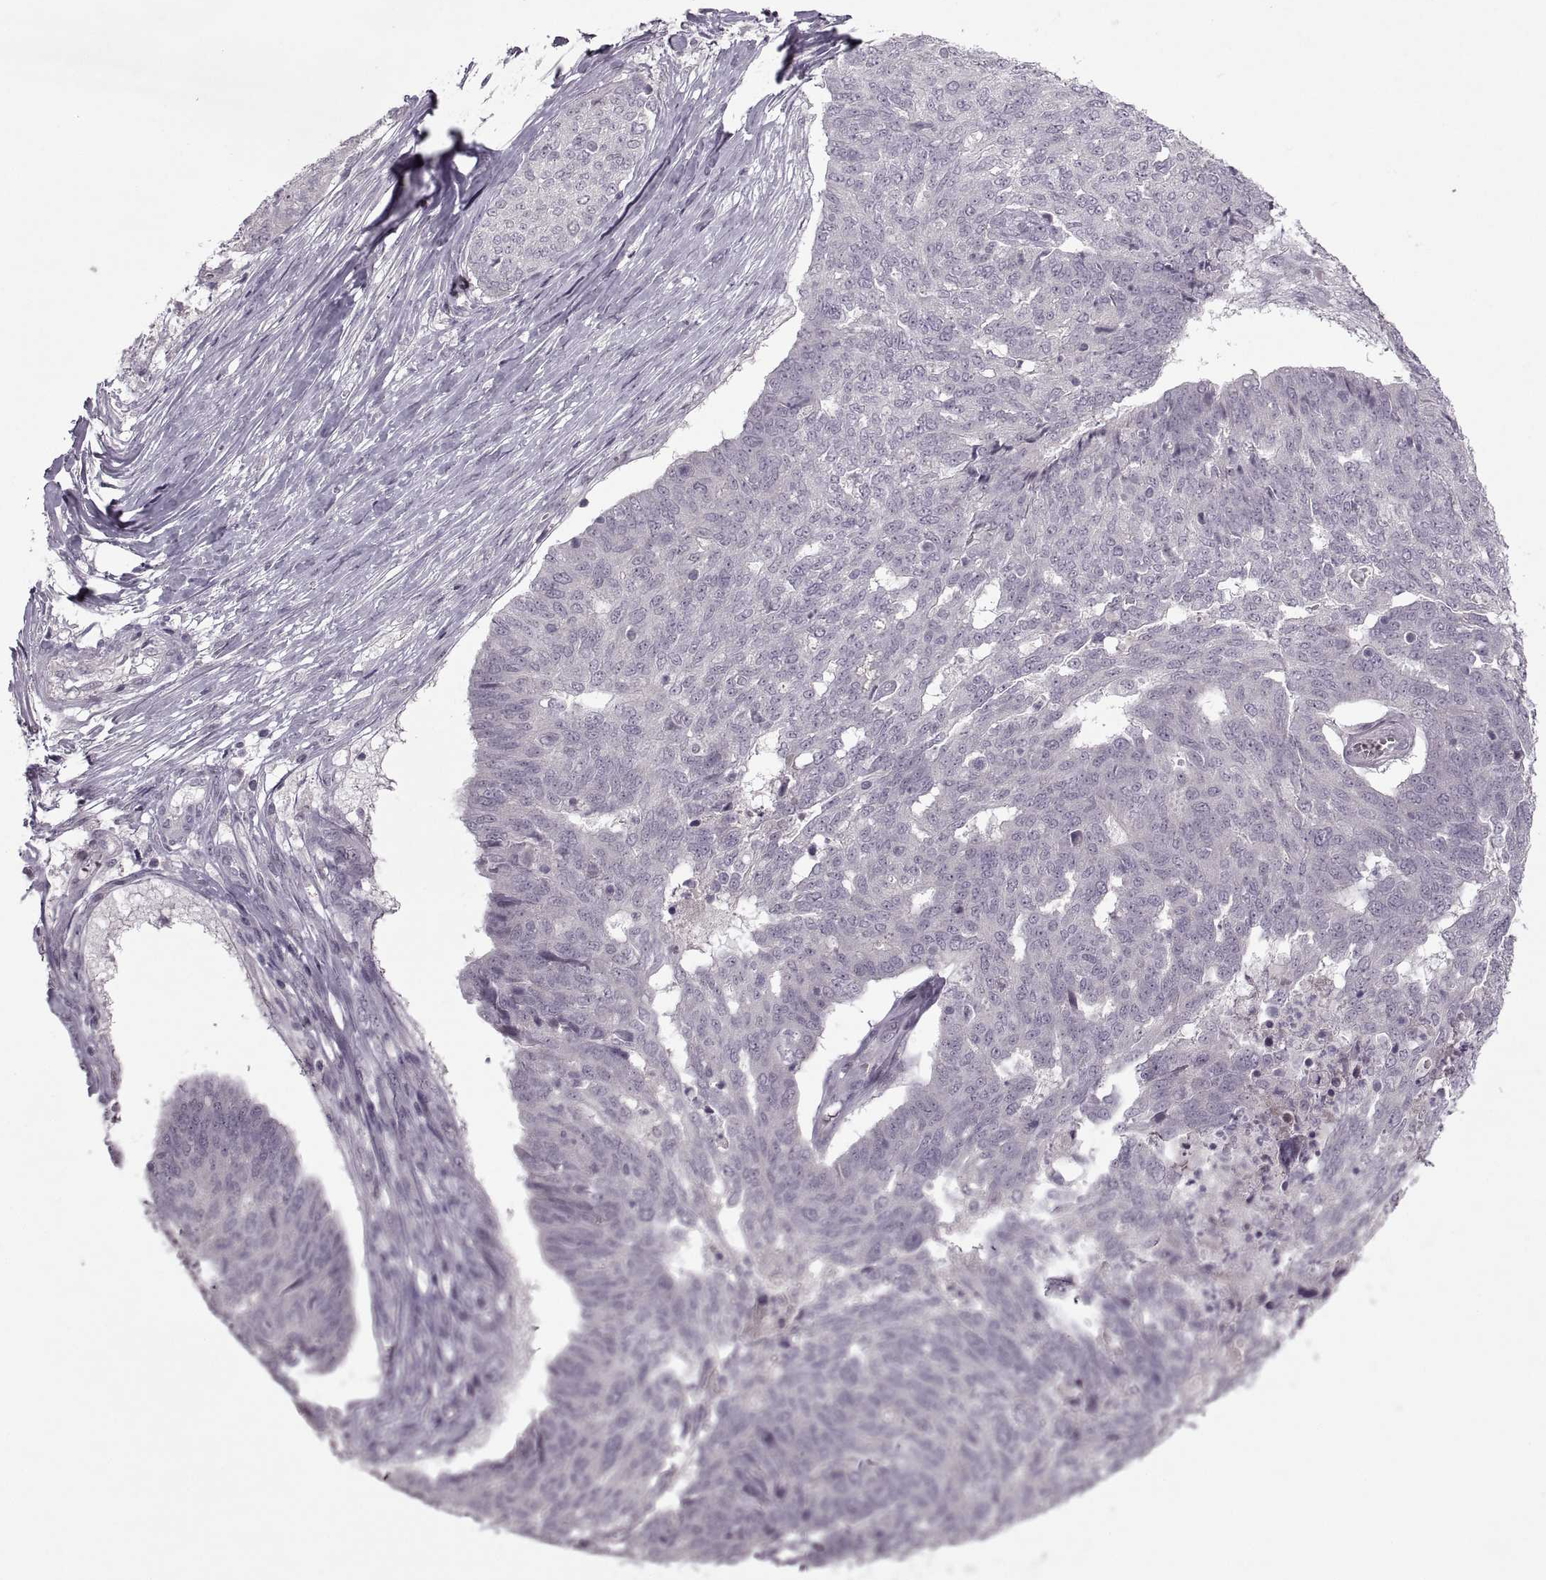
{"staining": {"intensity": "negative", "quantity": "none", "location": "none"}, "tissue": "ovarian cancer", "cell_type": "Tumor cells", "image_type": "cancer", "snomed": [{"axis": "morphology", "description": "Cystadenocarcinoma, serous, NOS"}, {"axis": "topography", "description": "Ovary"}], "caption": "Immunohistochemistry photomicrograph of neoplastic tissue: human serous cystadenocarcinoma (ovarian) stained with DAB (3,3'-diaminobenzidine) displays no significant protein staining in tumor cells.", "gene": "MGAT4D", "patient": {"sex": "female", "age": 67}}